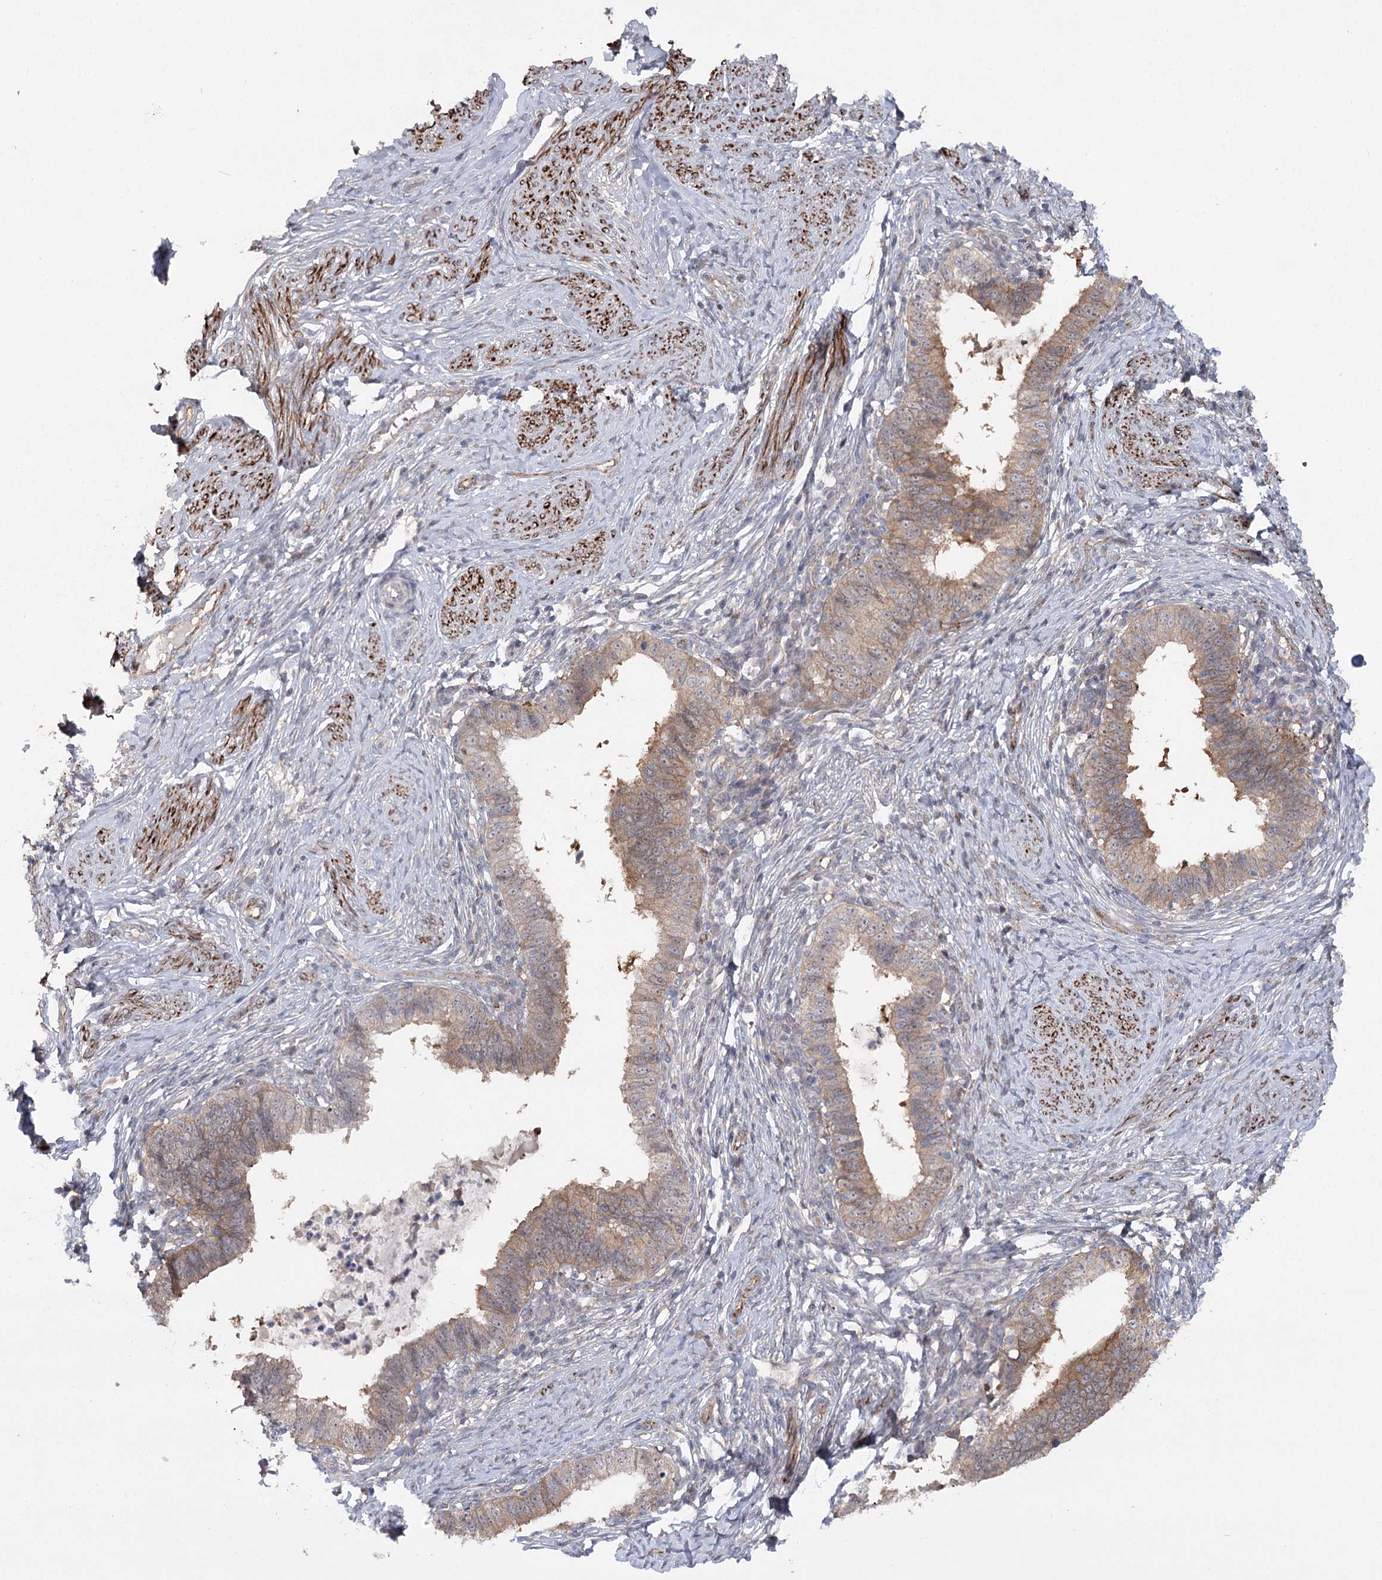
{"staining": {"intensity": "moderate", "quantity": "25%-75%", "location": "cytoplasmic/membranous"}, "tissue": "cervical cancer", "cell_type": "Tumor cells", "image_type": "cancer", "snomed": [{"axis": "morphology", "description": "Adenocarcinoma, NOS"}, {"axis": "topography", "description": "Cervix"}], "caption": "Immunohistochemistry micrograph of human cervical cancer stained for a protein (brown), which exhibits medium levels of moderate cytoplasmic/membranous staining in about 25%-75% of tumor cells.", "gene": "MAP3K13", "patient": {"sex": "female", "age": 36}}